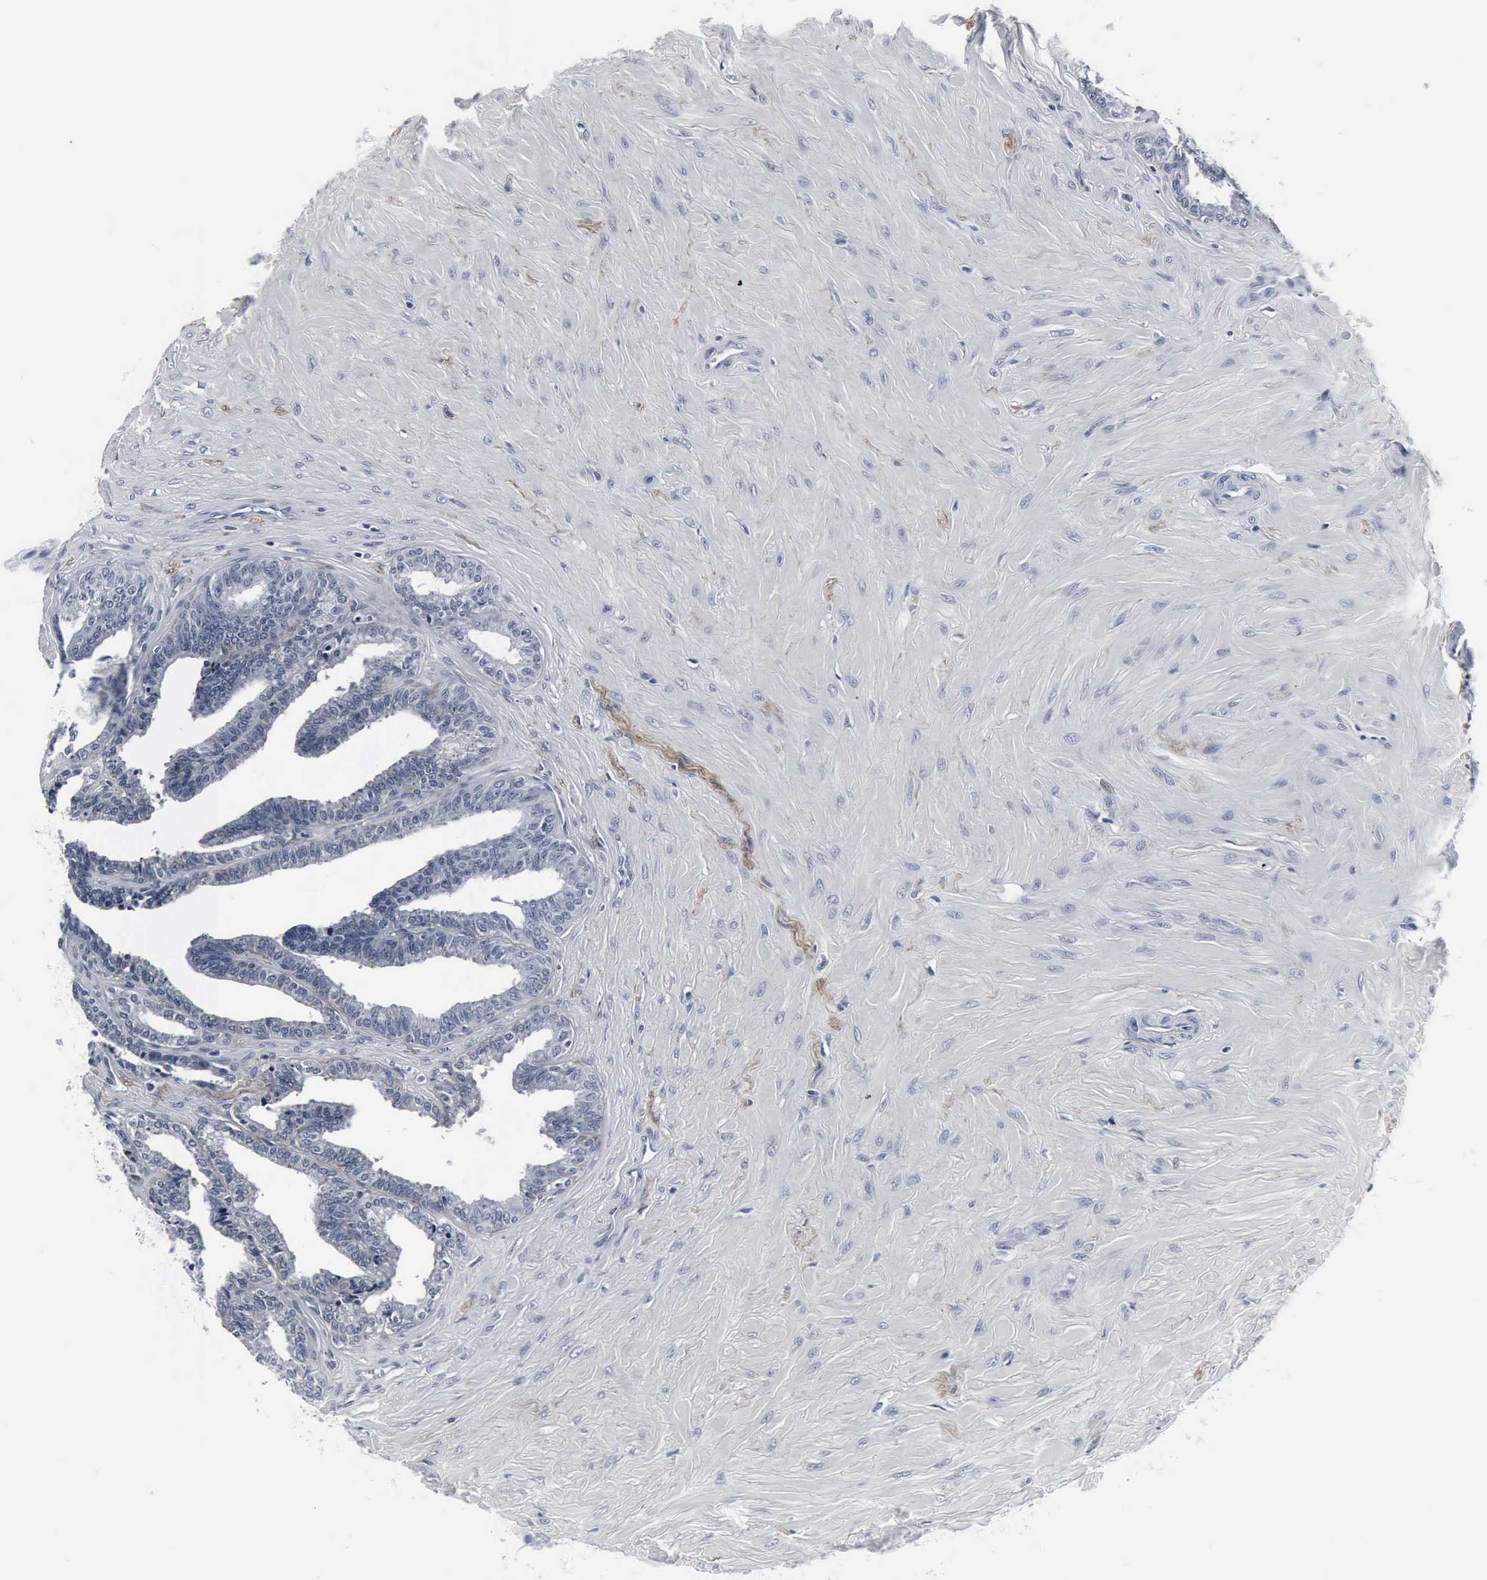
{"staining": {"intensity": "negative", "quantity": "none", "location": "none"}, "tissue": "seminal vesicle", "cell_type": "Glandular cells", "image_type": "normal", "snomed": [{"axis": "morphology", "description": "Normal tissue, NOS"}, {"axis": "topography", "description": "Seminal veicle"}], "caption": "The micrograph shows no staining of glandular cells in normal seminal vesicle.", "gene": "SNAP25", "patient": {"sex": "male", "age": 26}}